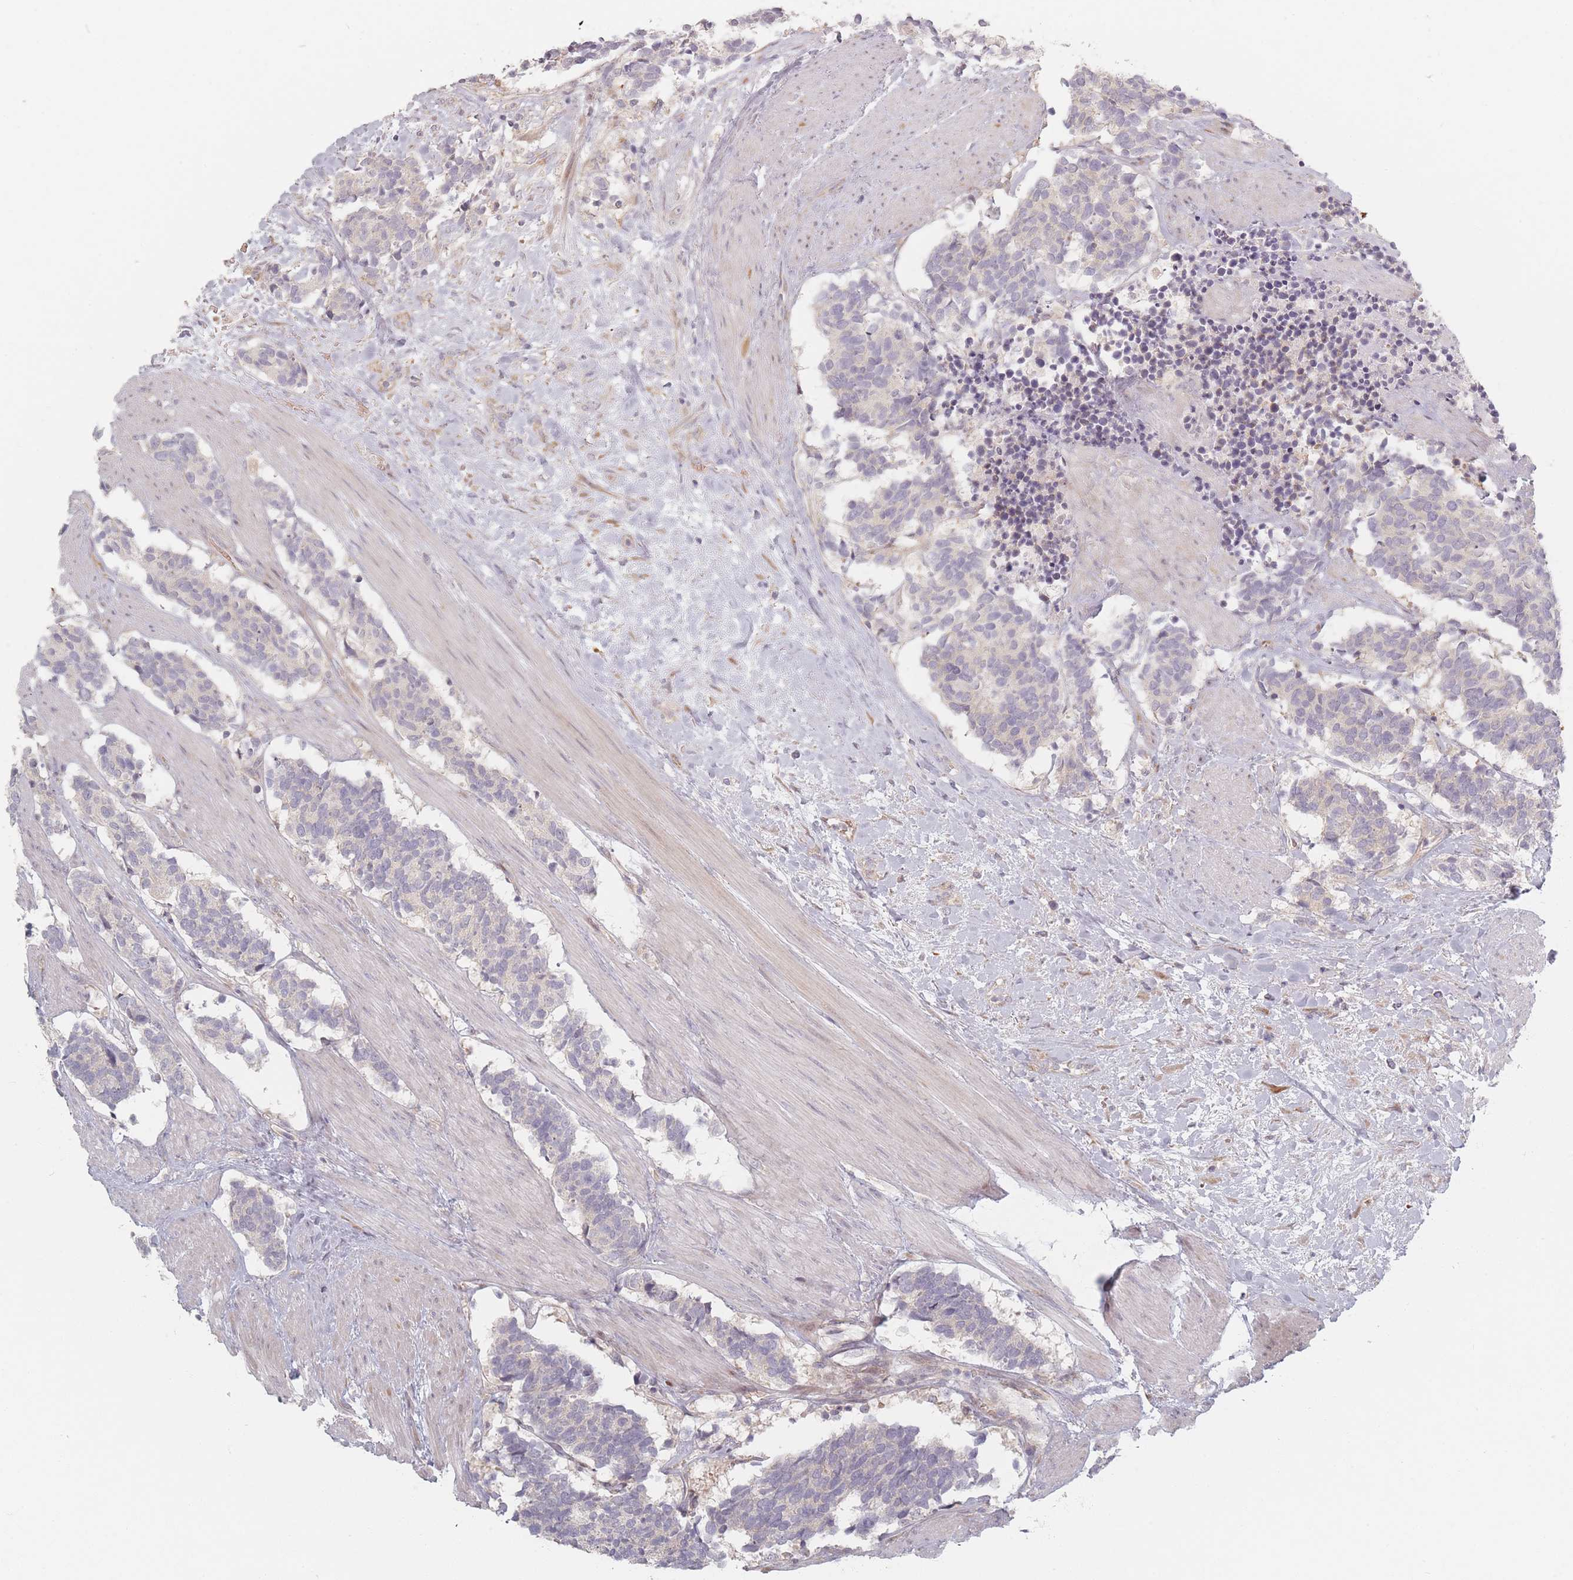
{"staining": {"intensity": "negative", "quantity": "none", "location": "none"}, "tissue": "carcinoid", "cell_type": "Tumor cells", "image_type": "cancer", "snomed": [{"axis": "morphology", "description": "Carcinoma, NOS"}, {"axis": "morphology", "description": "Carcinoid, malignant, NOS"}, {"axis": "topography", "description": "Prostate"}], "caption": "DAB immunohistochemical staining of human malignant carcinoid exhibits no significant expression in tumor cells.", "gene": "ZKSCAN7", "patient": {"sex": "male", "age": 57}}